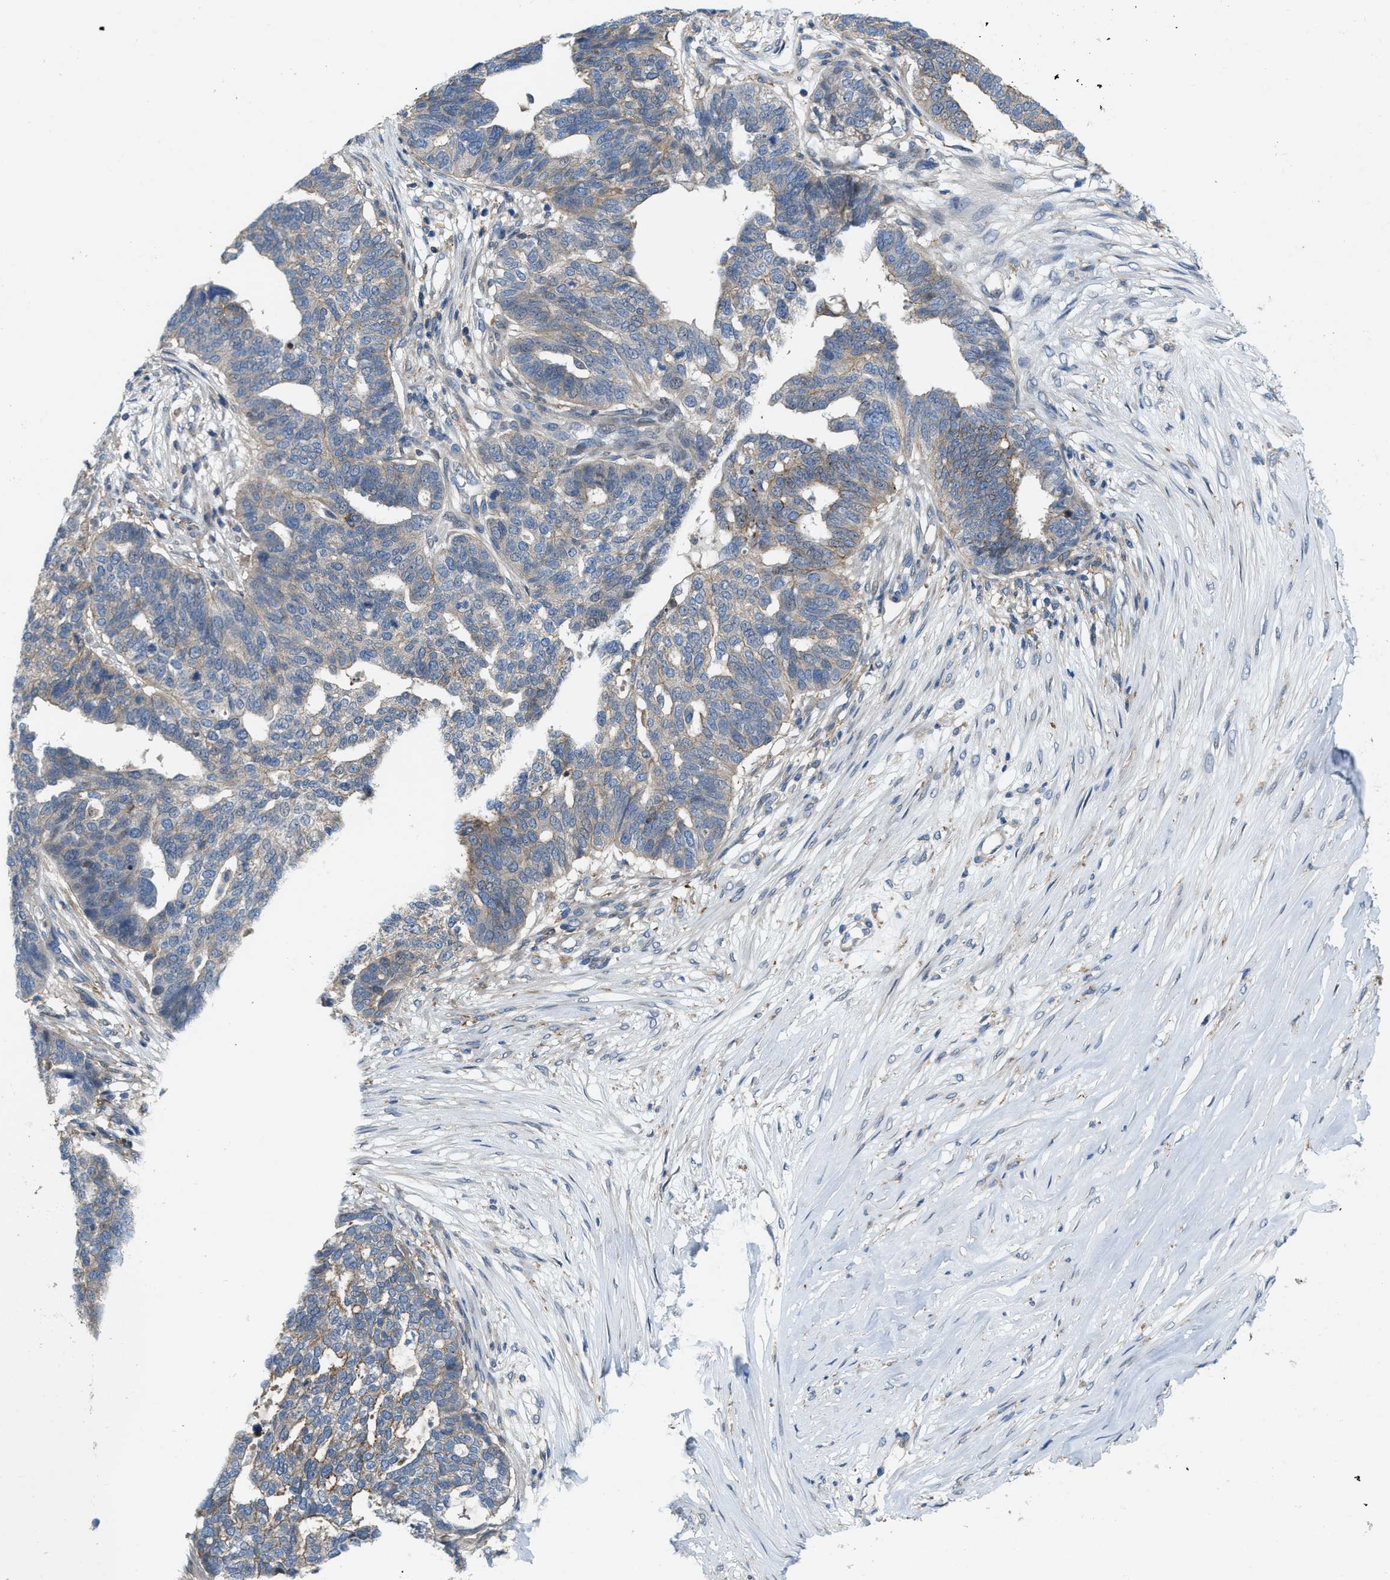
{"staining": {"intensity": "weak", "quantity": "<25%", "location": "cytoplasmic/membranous"}, "tissue": "ovarian cancer", "cell_type": "Tumor cells", "image_type": "cancer", "snomed": [{"axis": "morphology", "description": "Cystadenocarcinoma, serous, NOS"}, {"axis": "topography", "description": "Ovary"}], "caption": "Image shows no protein staining in tumor cells of ovarian serous cystadenocarcinoma tissue. (Brightfield microscopy of DAB (3,3'-diaminobenzidine) IHC at high magnification).", "gene": "MYO18A", "patient": {"sex": "female", "age": 59}}